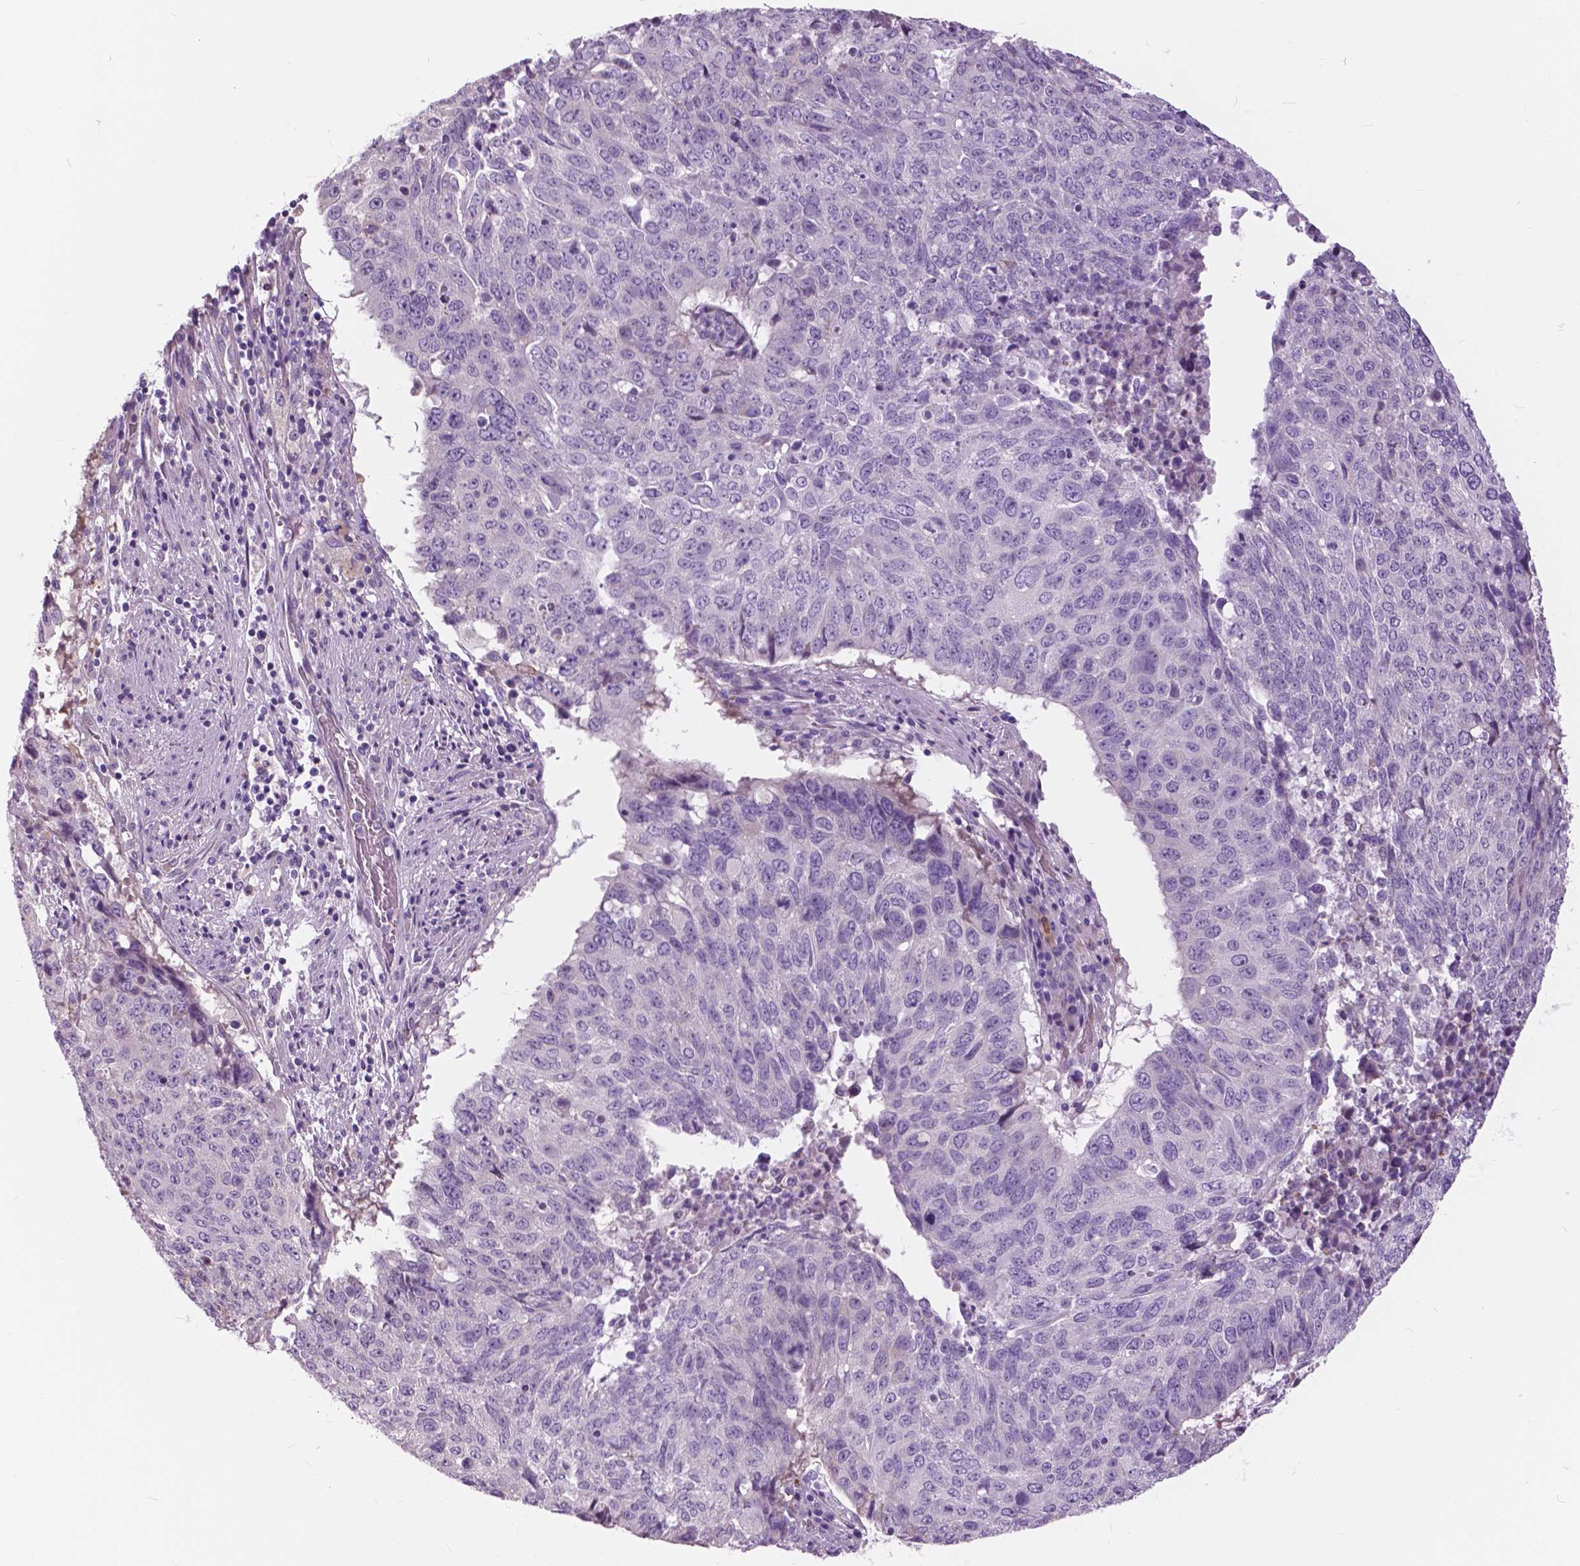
{"staining": {"intensity": "negative", "quantity": "none", "location": "none"}, "tissue": "lung cancer", "cell_type": "Tumor cells", "image_type": "cancer", "snomed": [{"axis": "morphology", "description": "Normal tissue, NOS"}, {"axis": "morphology", "description": "Squamous cell carcinoma, NOS"}, {"axis": "topography", "description": "Bronchus"}, {"axis": "topography", "description": "Lung"}], "caption": "Tumor cells show no significant expression in lung cancer (squamous cell carcinoma).", "gene": "SERPINI1", "patient": {"sex": "male", "age": 64}}